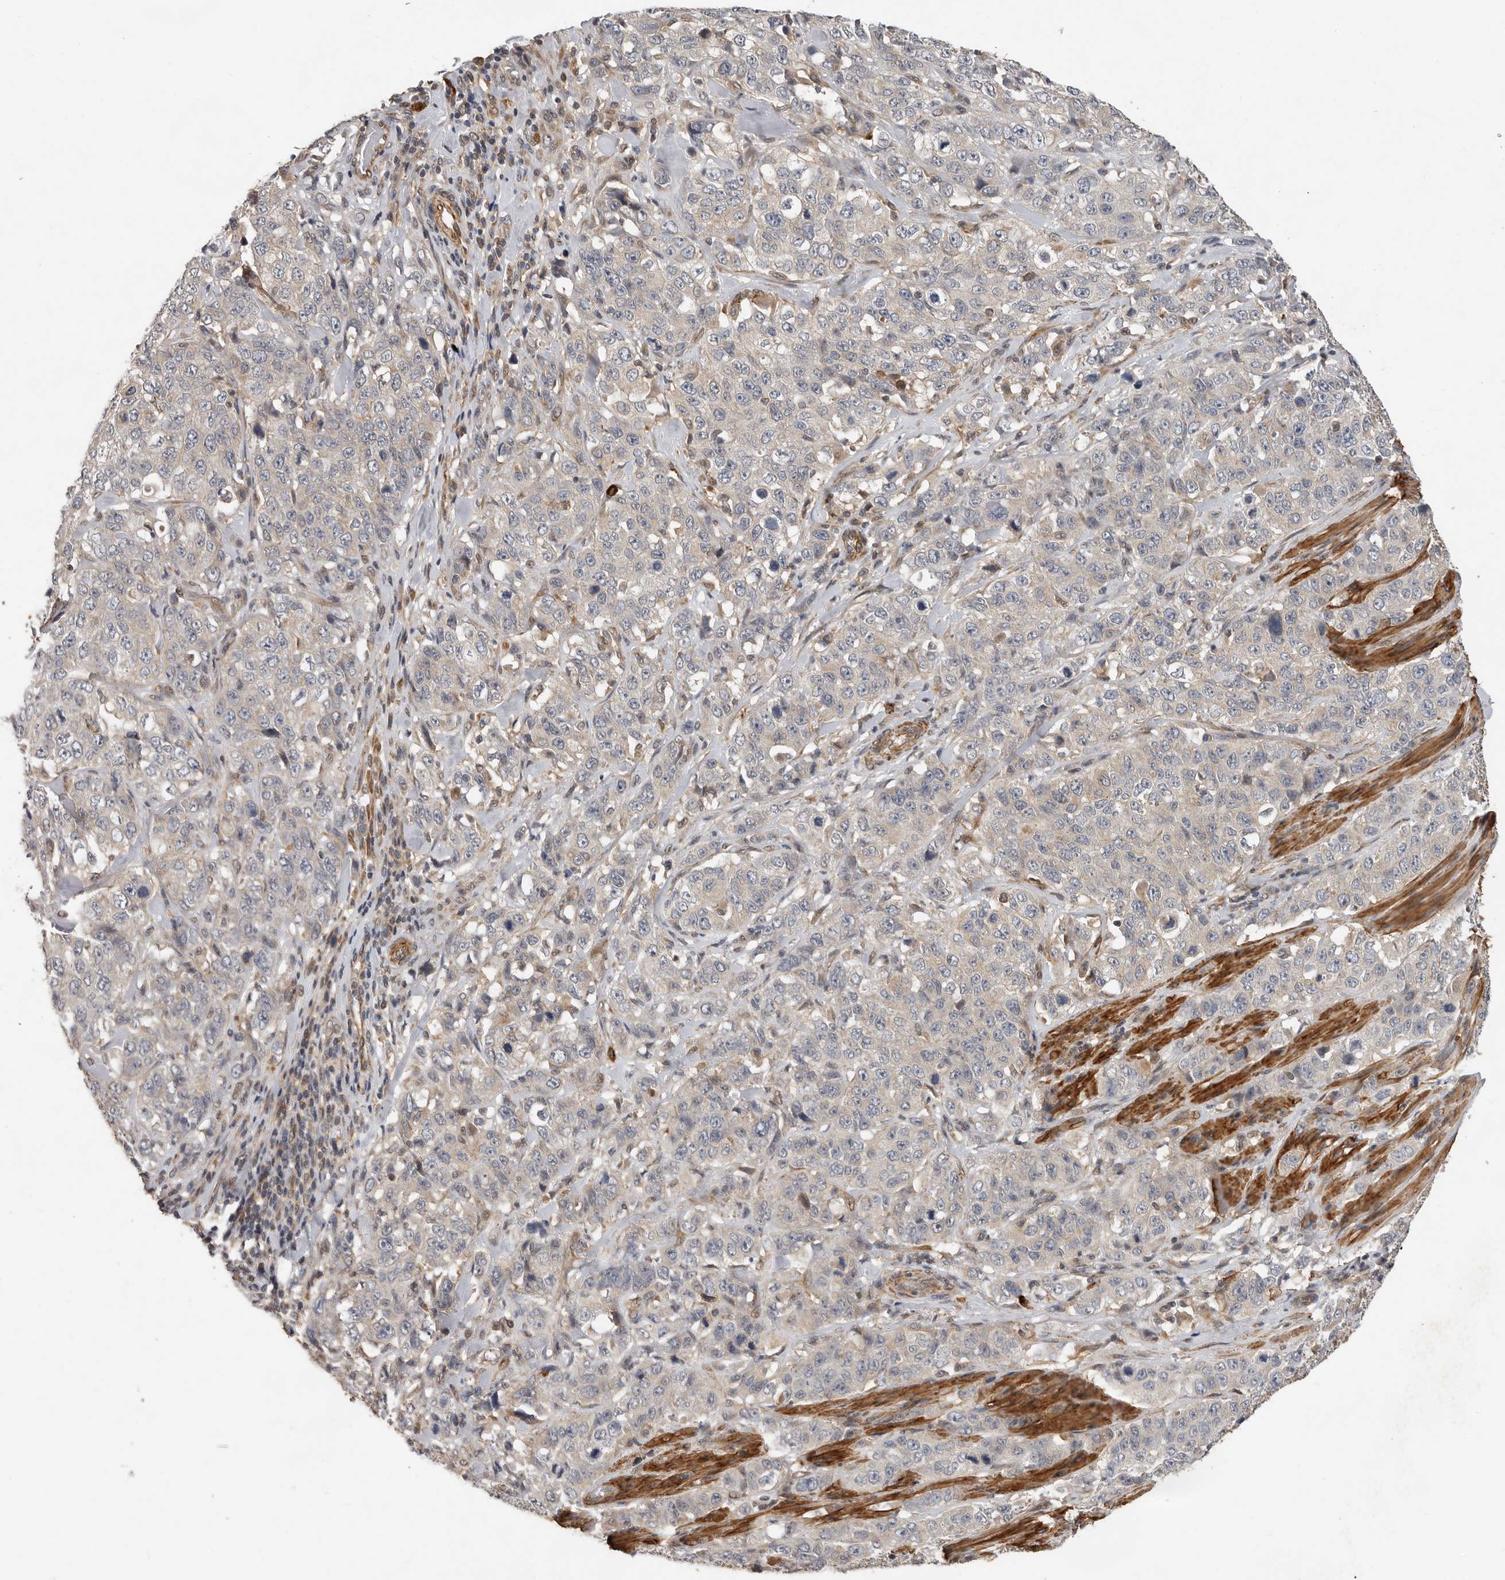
{"staining": {"intensity": "weak", "quantity": "<25%", "location": "cytoplasmic/membranous"}, "tissue": "stomach cancer", "cell_type": "Tumor cells", "image_type": "cancer", "snomed": [{"axis": "morphology", "description": "Adenocarcinoma, NOS"}, {"axis": "topography", "description": "Stomach"}], "caption": "High power microscopy photomicrograph of an immunohistochemistry (IHC) image of adenocarcinoma (stomach), revealing no significant staining in tumor cells.", "gene": "RNF157", "patient": {"sex": "male", "age": 48}}